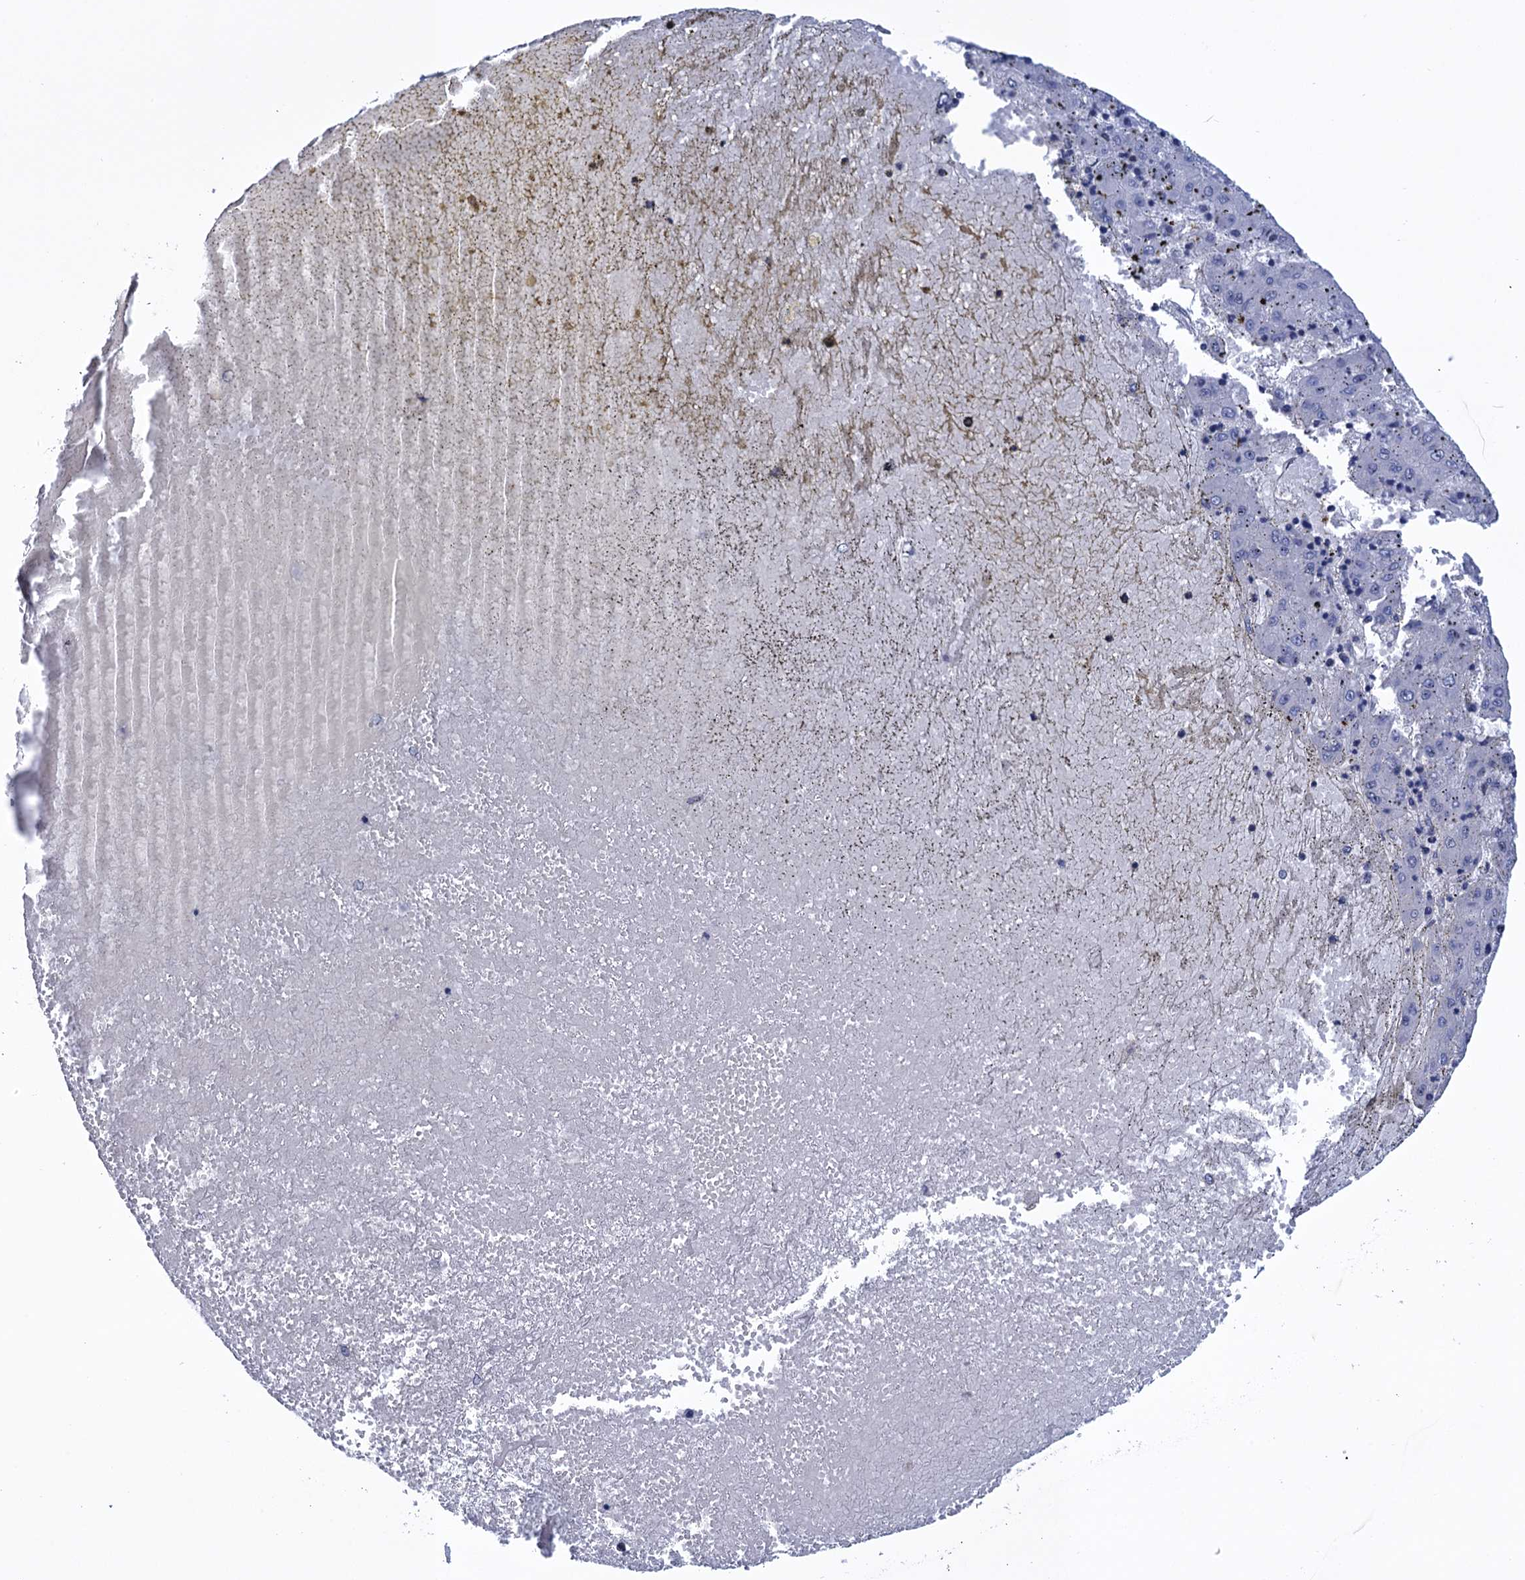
{"staining": {"intensity": "negative", "quantity": "none", "location": "none"}, "tissue": "liver cancer", "cell_type": "Tumor cells", "image_type": "cancer", "snomed": [{"axis": "morphology", "description": "Carcinoma, Hepatocellular, NOS"}, {"axis": "topography", "description": "Liver"}], "caption": "Human liver hepatocellular carcinoma stained for a protein using immunohistochemistry (IHC) demonstrates no staining in tumor cells.", "gene": "METTL25", "patient": {"sex": "male", "age": 72}}